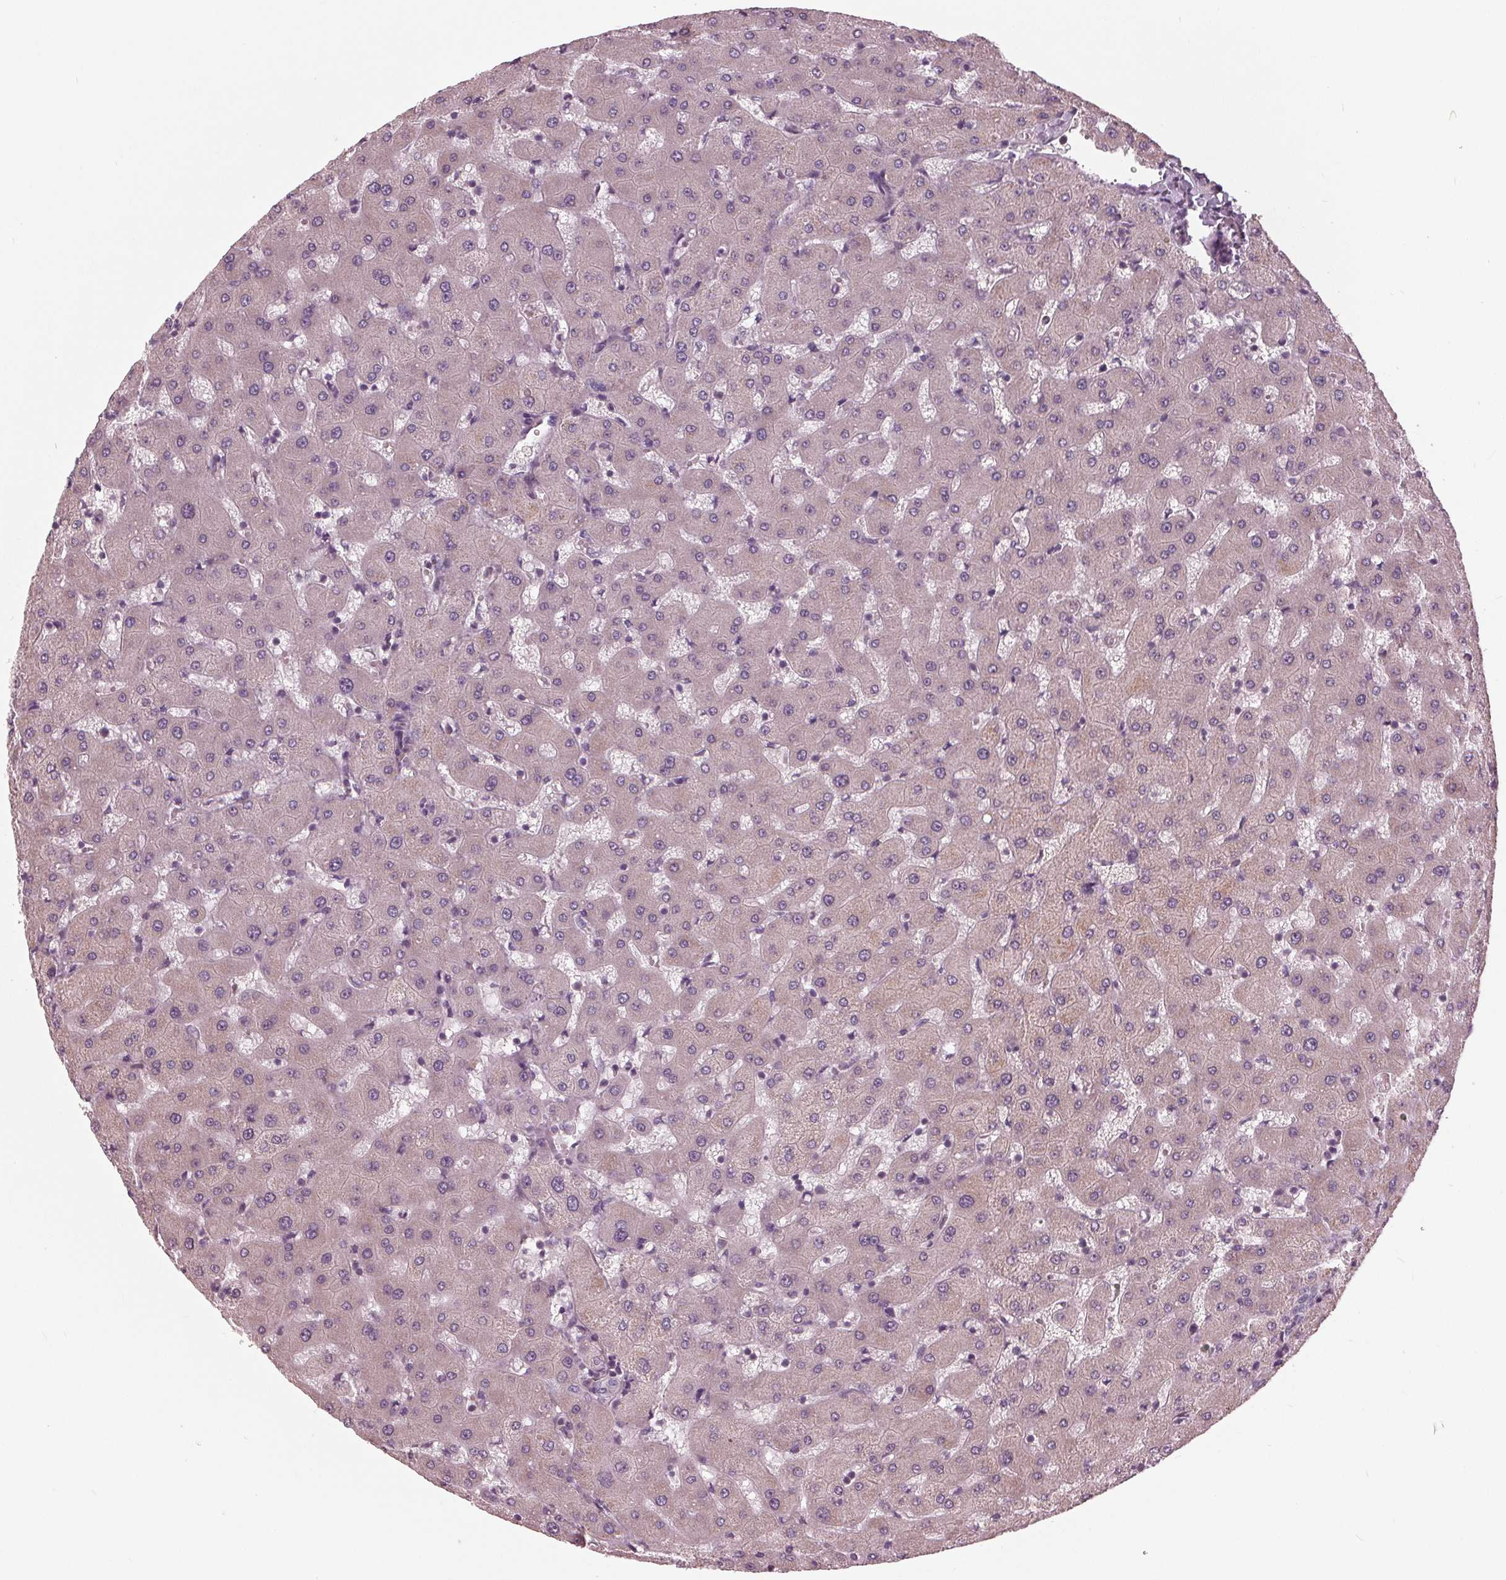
{"staining": {"intensity": "negative", "quantity": "none", "location": "none"}, "tissue": "liver", "cell_type": "Cholangiocytes", "image_type": "normal", "snomed": [{"axis": "morphology", "description": "Normal tissue, NOS"}, {"axis": "topography", "description": "Liver"}], "caption": "Human liver stained for a protein using immunohistochemistry demonstrates no positivity in cholangiocytes.", "gene": "SIGLEC6", "patient": {"sex": "female", "age": 63}}